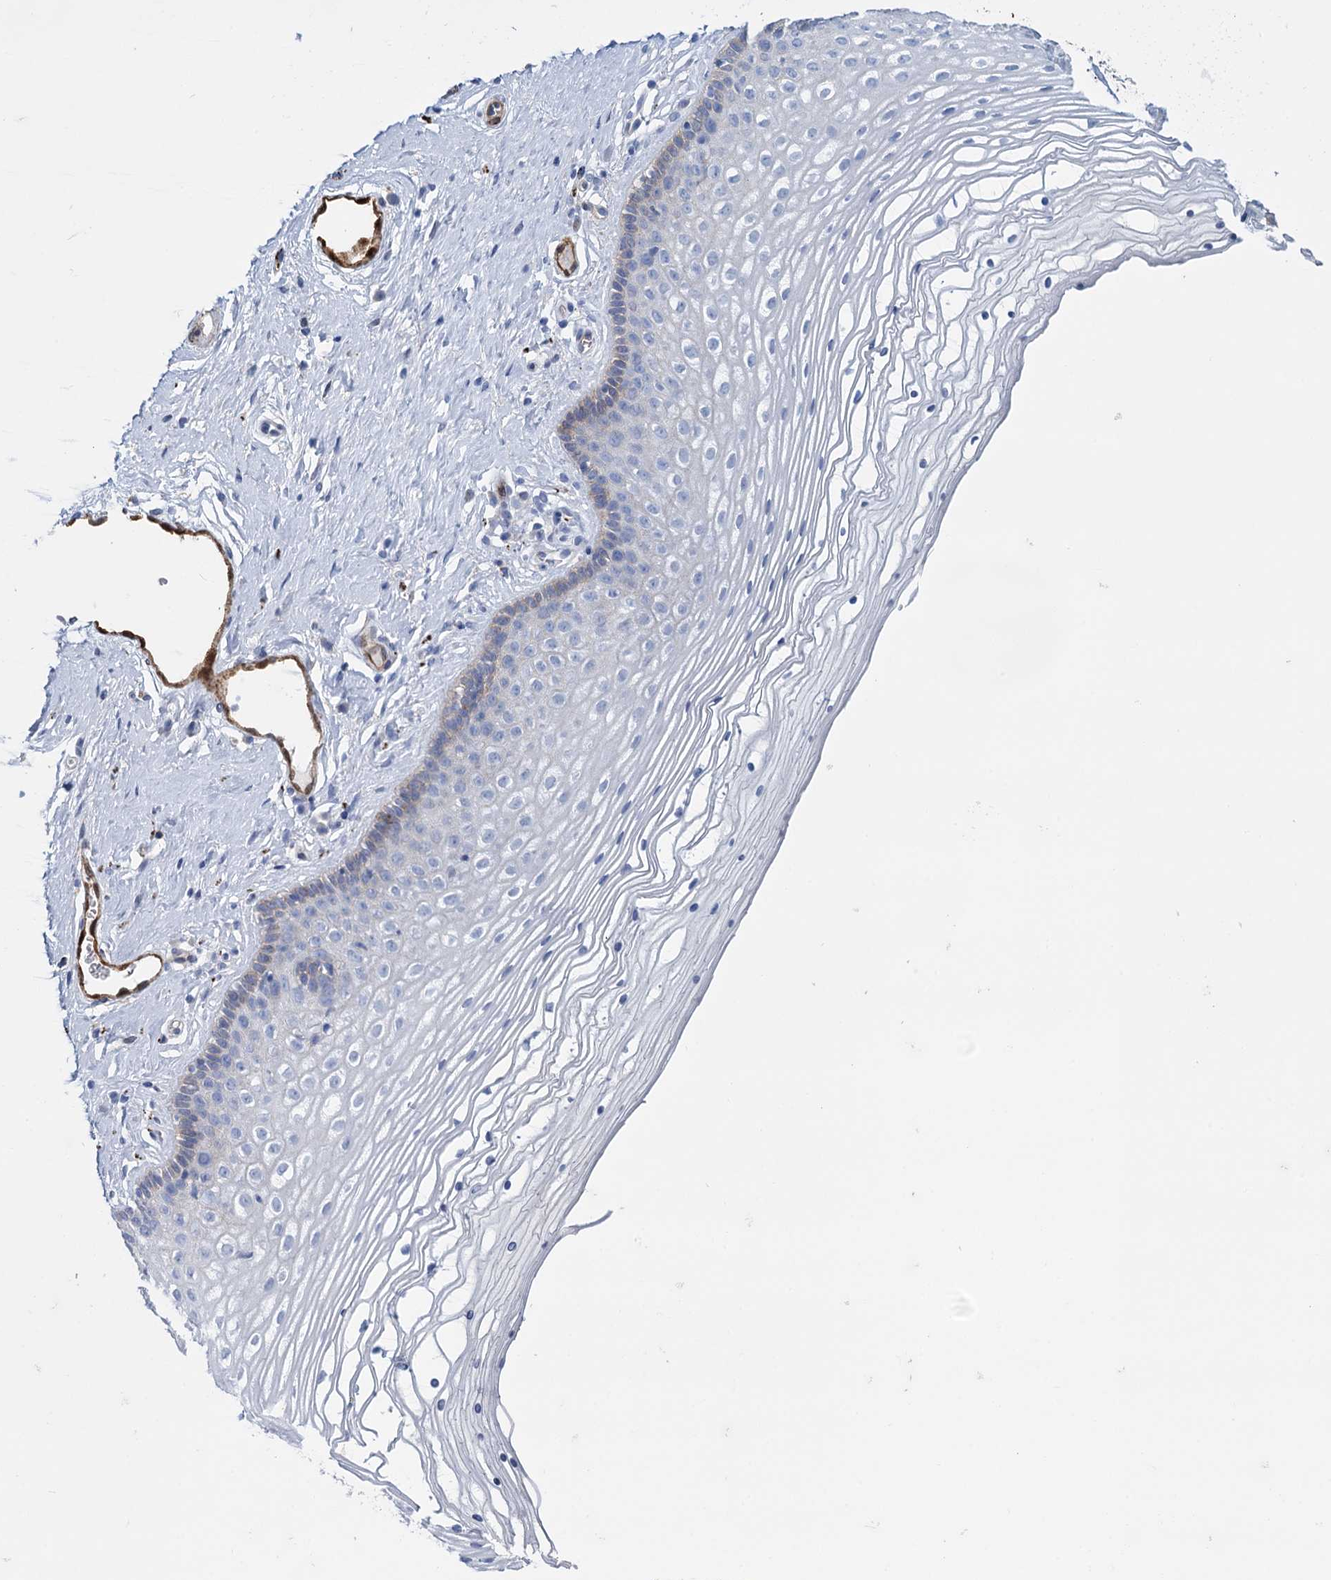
{"staining": {"intensity": "negative", "quantity": "none", "location": "none"}, "tissue": "vagina", "cell_type": "Squamous epithelial cells", "image_type": "normal", "snomed": [{"axis": "morphology", "description": "Normal tissue, NOS"}, {"axis": "topography", "description": "Vagina"}], "caption": "Unremarkable vagina was stained to show a protein in brown. There is no significant expression in squamous epithelial cells. Nuclei are stained in blue.", "gene": "SNCG", "patient": {"sex": "female", "age": 46}}